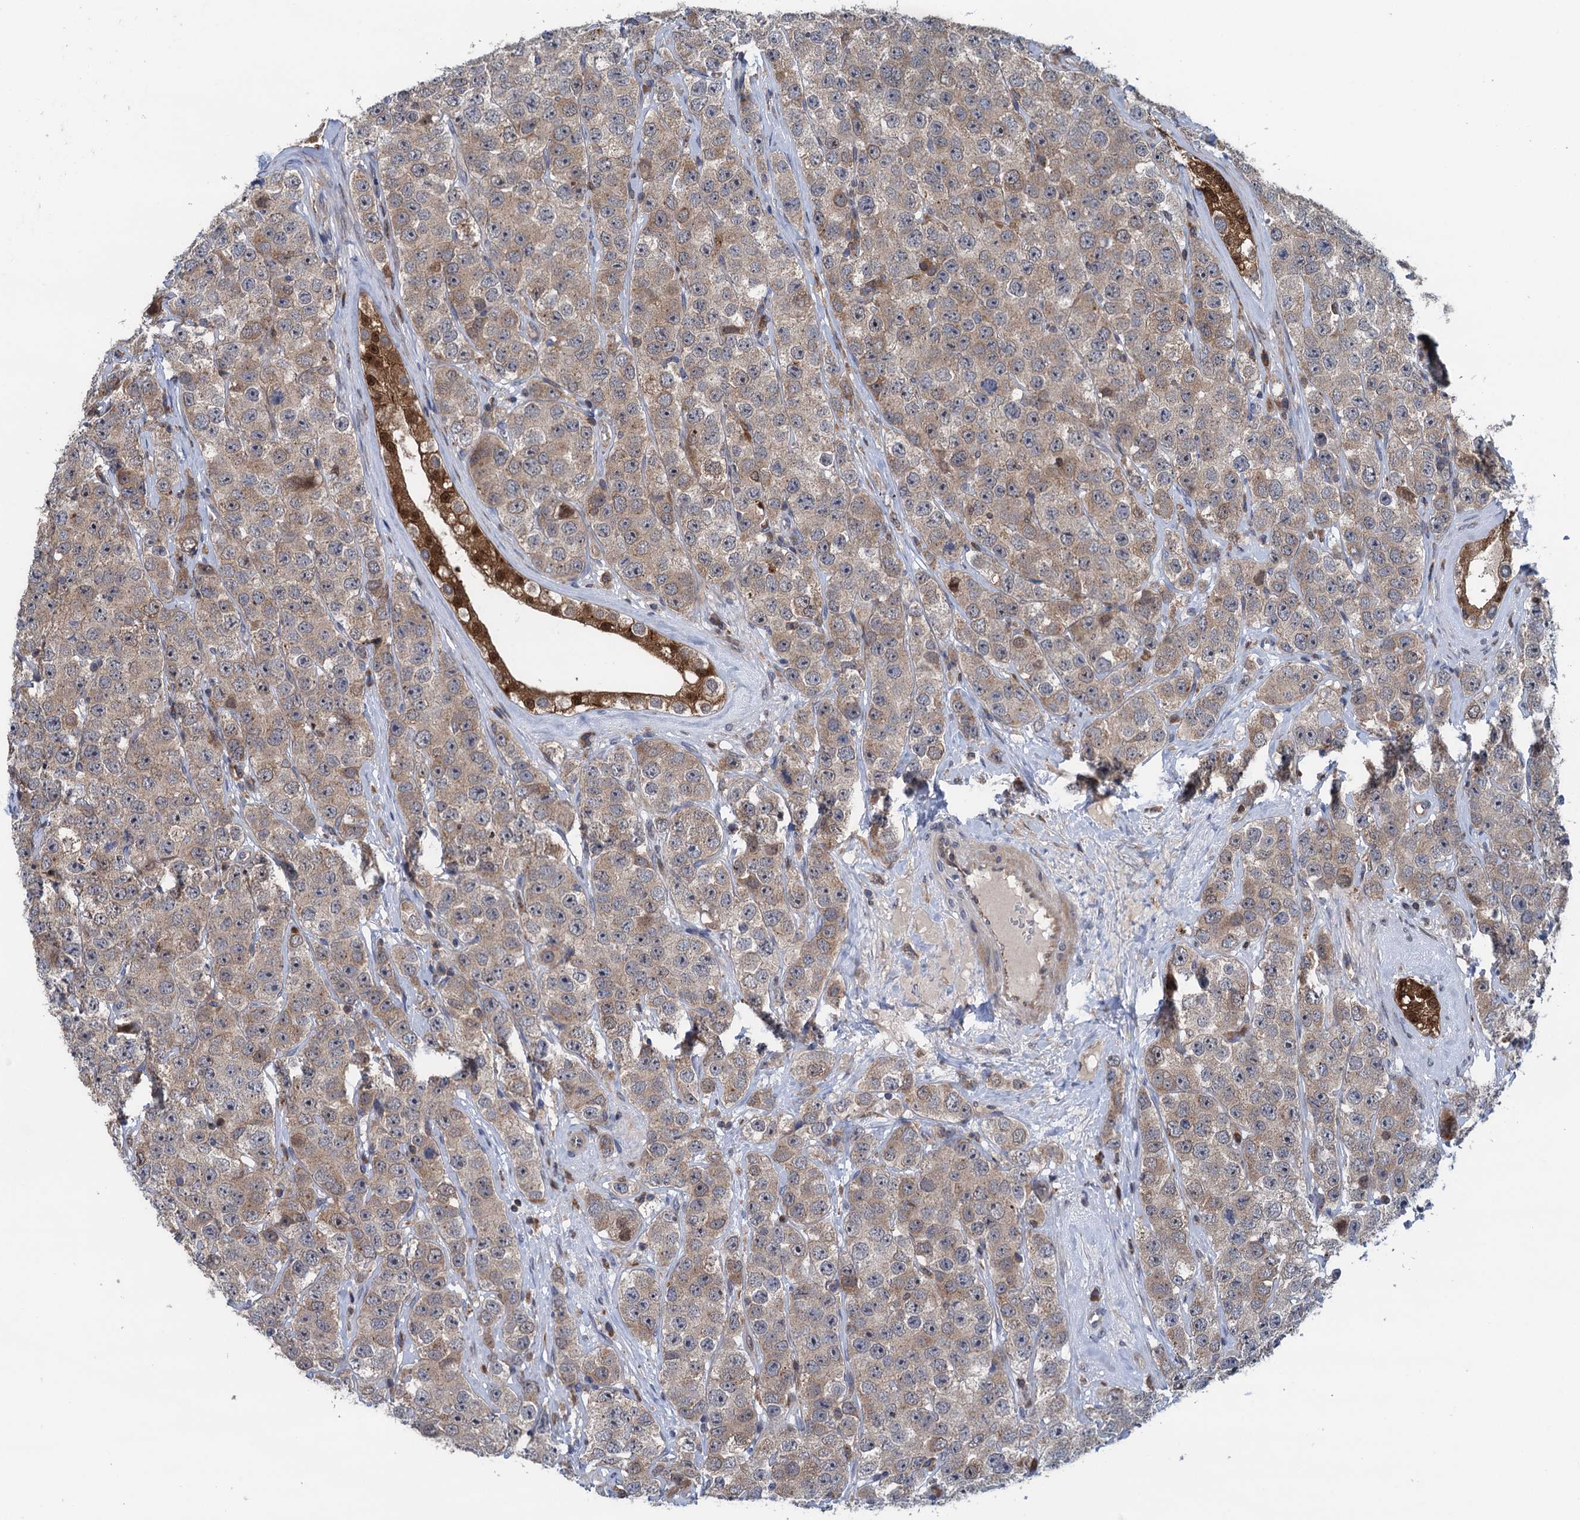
{"staining": {"intensity": "weak", "quantity": ">75%", "location": "cytoplasmic/membranous"}, "tissue": "testis cancer", "cell_type": "Tumor cells", "image_type": "cancer", "snomed": [{"axis": "morphology", "description": "Seminoma, NOS"}, {"axis": "topography", "description": "Testis"}], "caption": "Brown immunohistochemical staining in human seminoma (testis) demonstrates weak cytoplasmic/membranous expression in about >75% of tumor cells.", "gene": "CNTN5", "patient": {"sex": "male", "age": 28}}